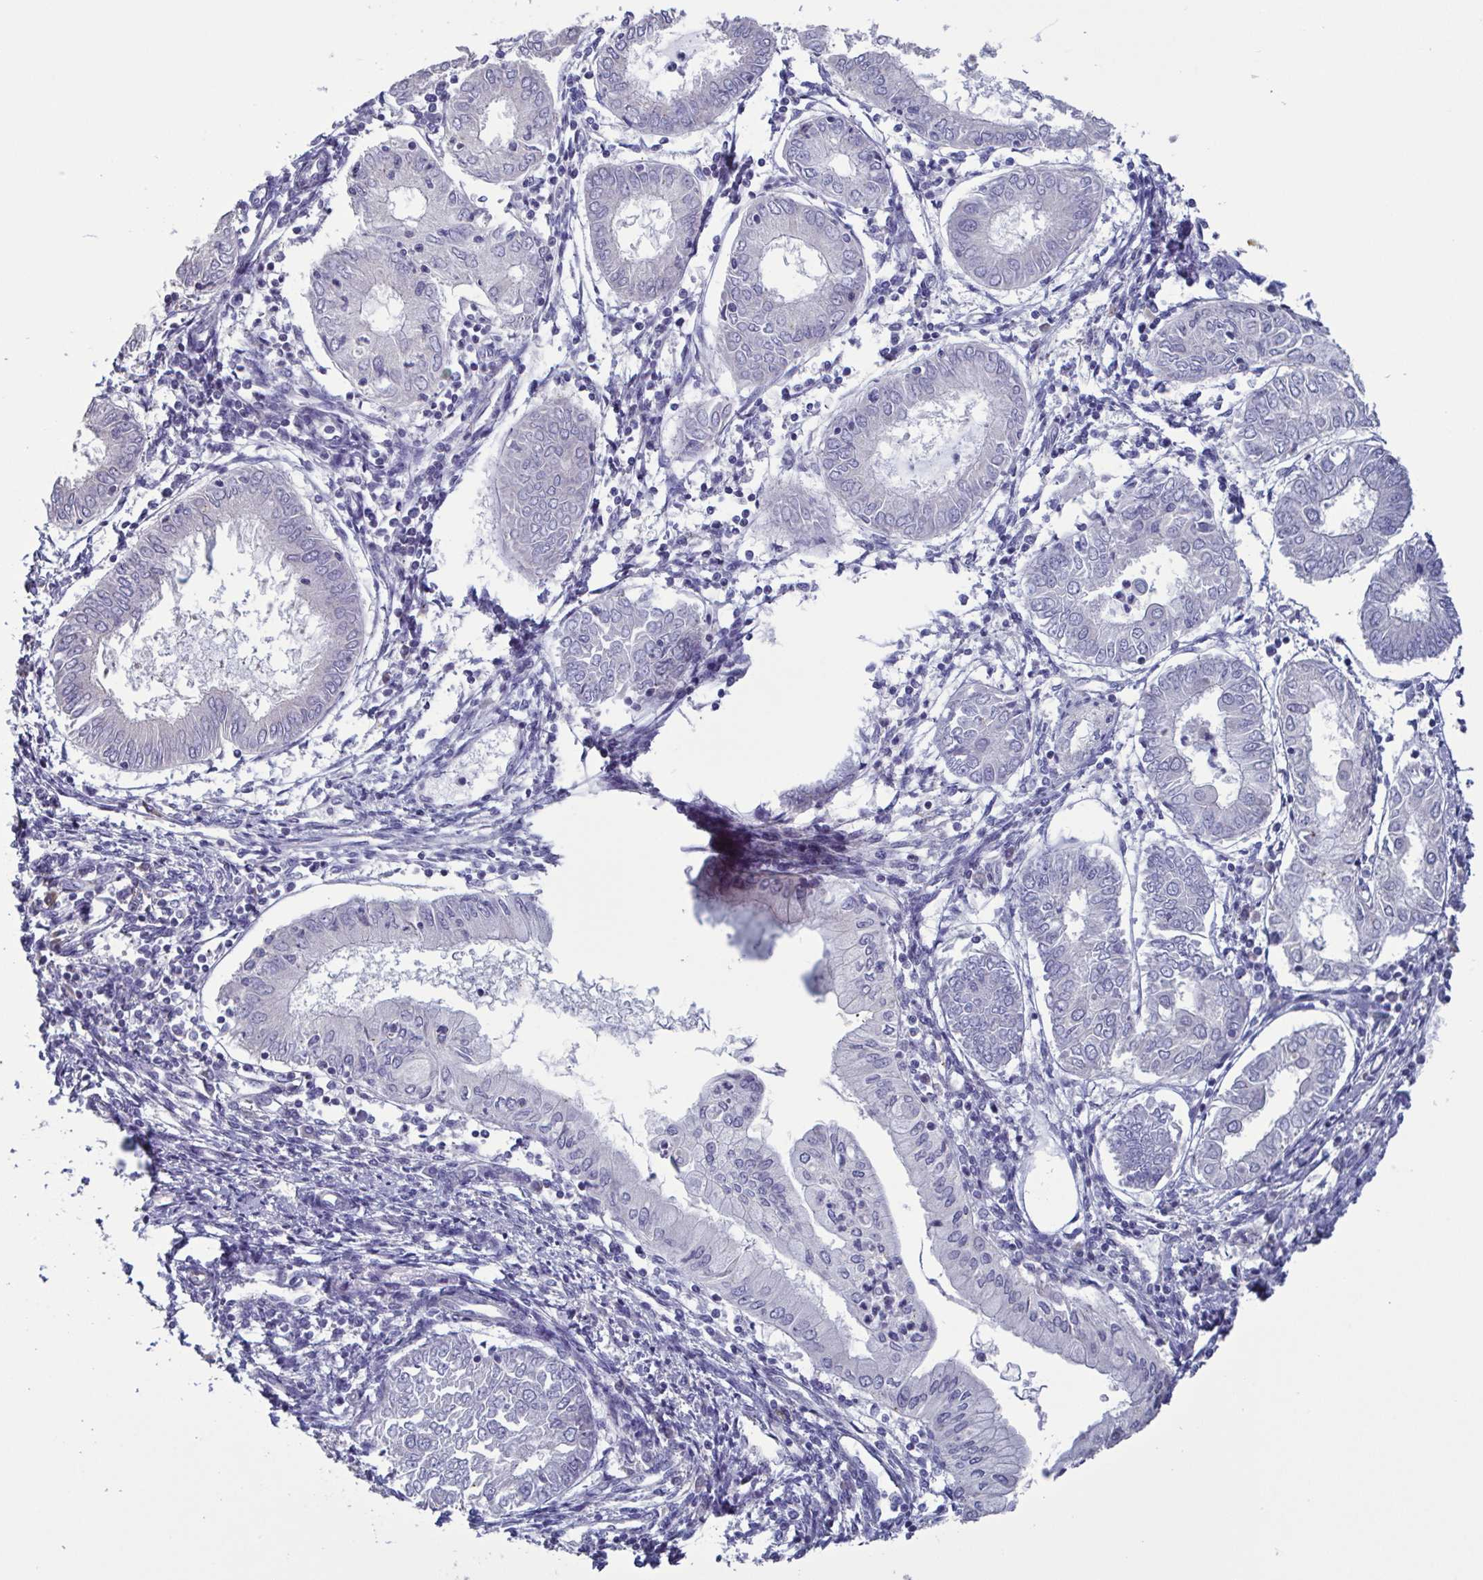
{"staining": {"intensity": "negative", "quantity": "none", "location": "none"}, "tissue": "endometrial cancer", "cell_type": "Tumor cells", "image_type": "cancer", "snomed": [{"axis": "morphology", "description": "Adenocarcinoma, NOS"}, {"axis": "topography", "description": "Endometrium"}], "caption": "Immunohistochemistry image of neoplastic tissue: adenocarcinoma (endometrial) stained with DAB displays no significant protein expression in tumor cells. (Brightfield microscopy of DAB immunohistochemistry at high magnification).", "gene": "GLDC", "patient": {"sex": "female", "age": 68}}